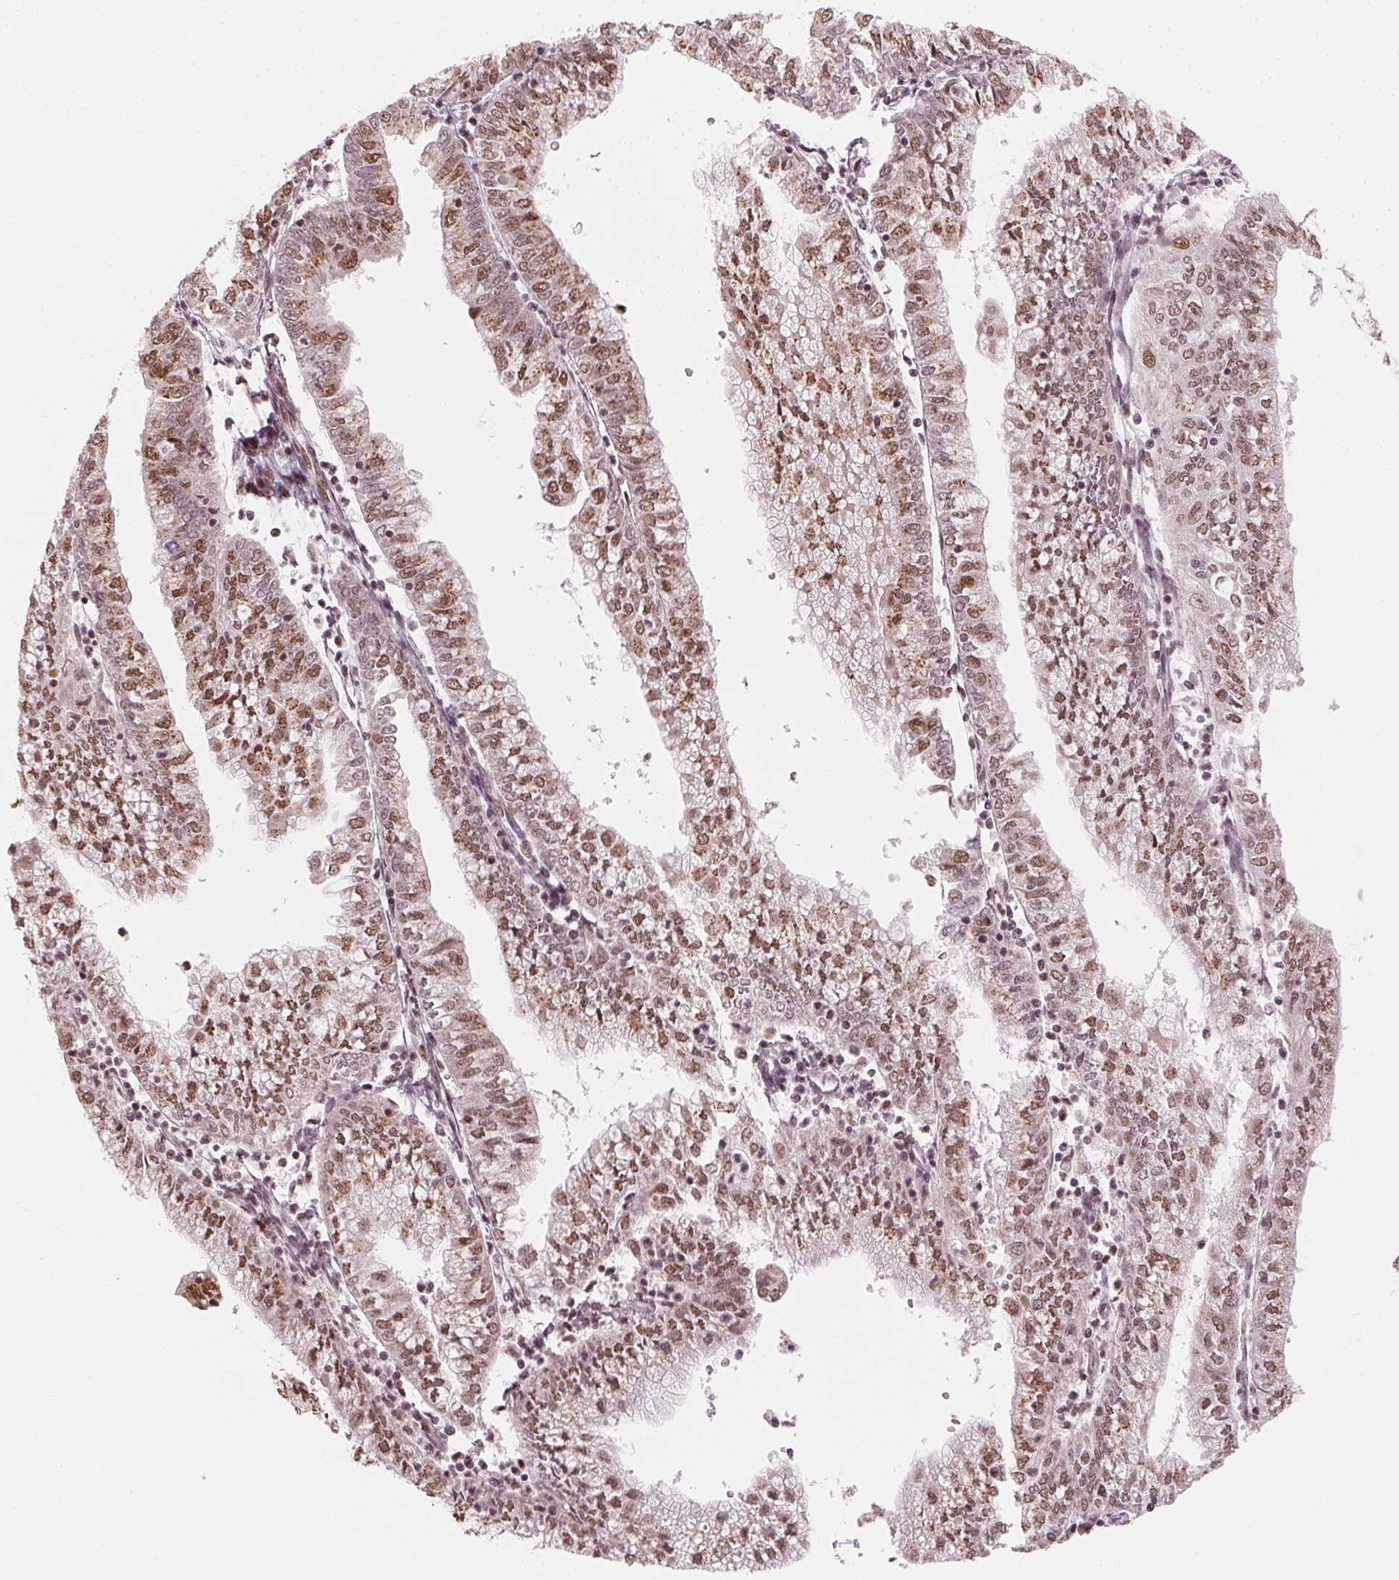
{"staining": {"intensity": "moderate", "quantity": ">75%", "location": "cytoplasmic/membranous,nuclear"}, "tissue": "endometrial cancer", "cell_type": "Tumor cells", "image_type": "cancer", "snomed": [{"axis": "morphology", "description": "Adenocarcinoma, NOS"}, {"axis": "topography", "description": "Endometrium"}], "caption": "Protein expression analysis of human adenocarcinoma (endometrial) reveals moderate cytoplasmic/membranous and nuclear positivity in about >75% of tumor cells.", "gene": "TOPORS", "patient": {"sex": "female", "age": 55}}